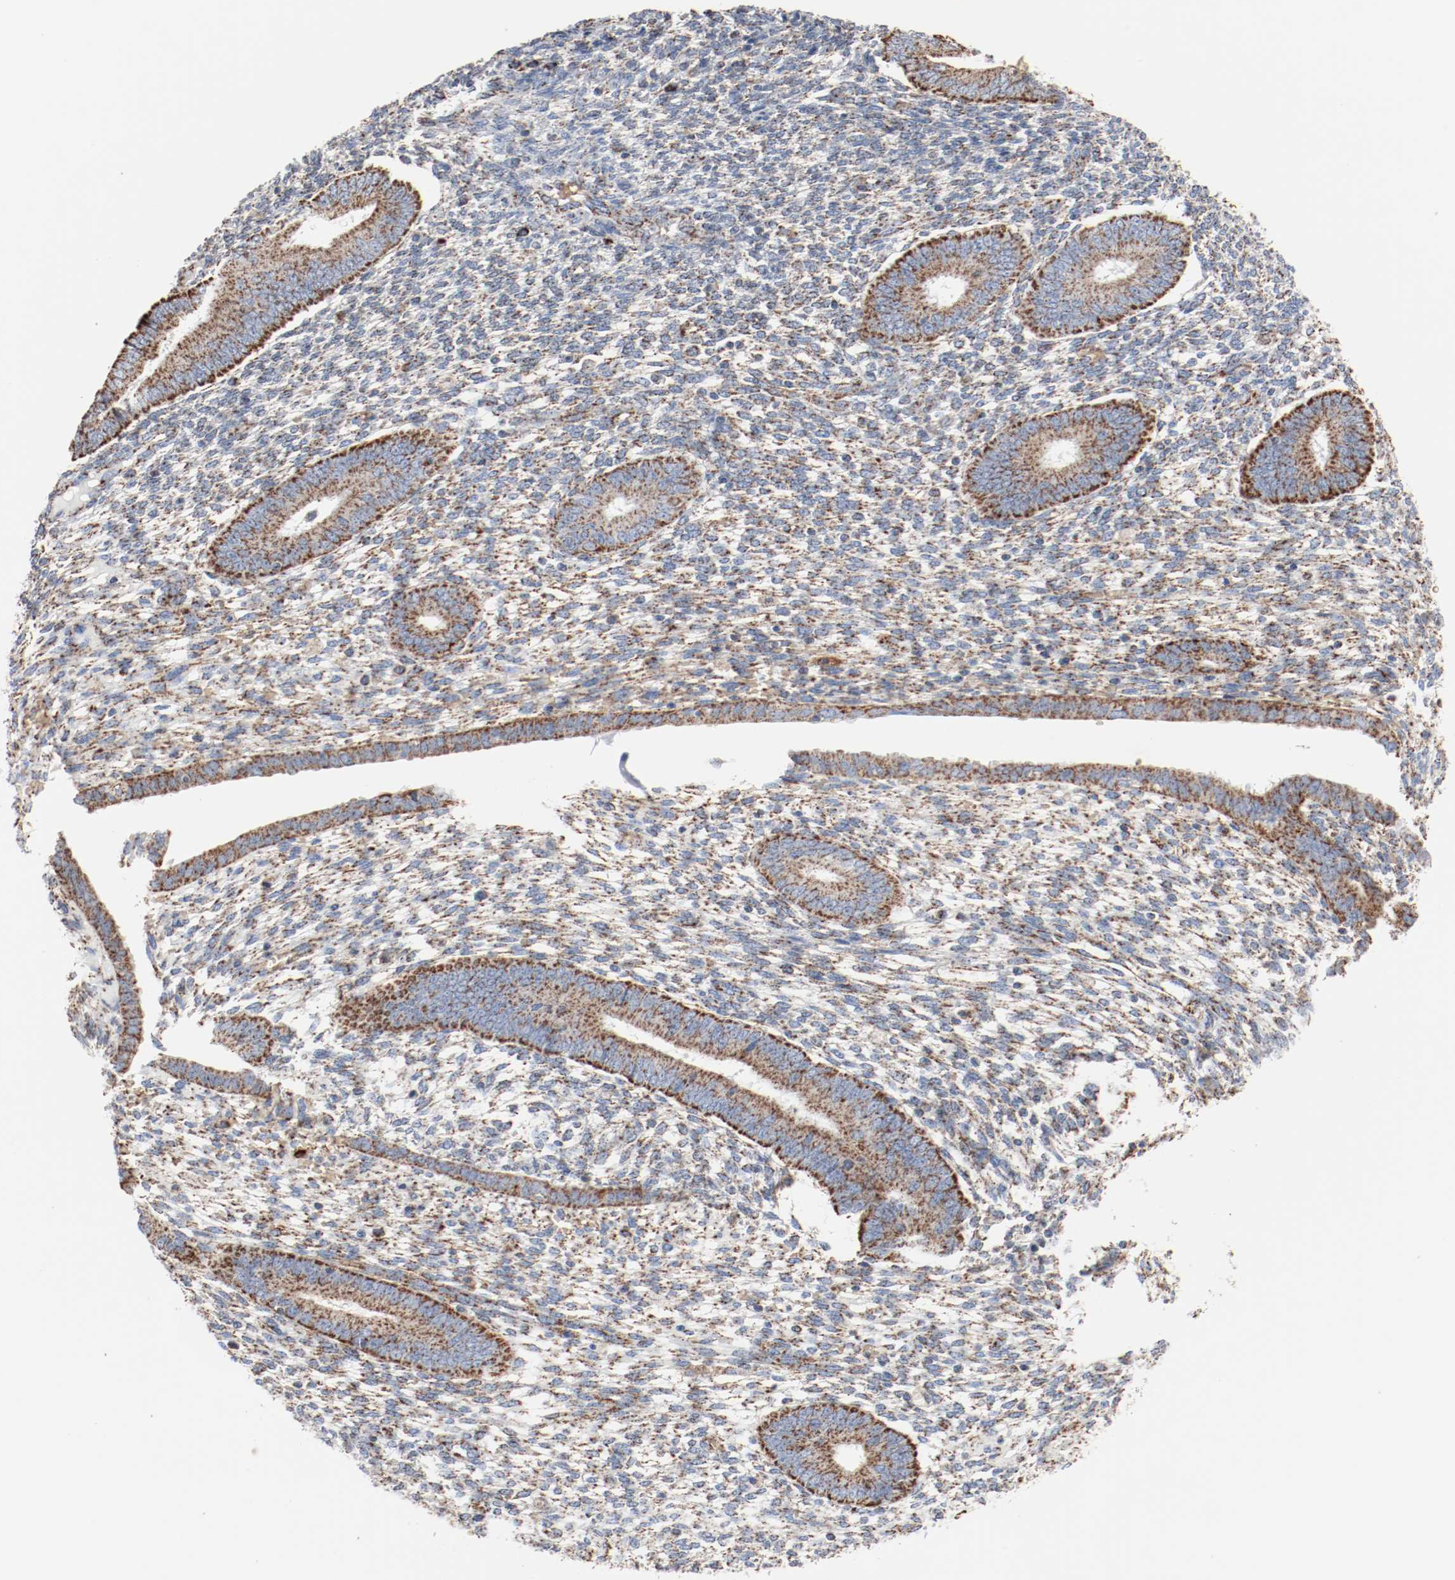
{"staining": {"intensity": "weak", "quantity": ">75%", "location": "cytoplasmic/membranous"}, "tissue": "endometrium", "cell_type": "Cells in endometrial stroma", "image_type": "normal", "snomed": [{"axis": "morphology", "description": "Normal tissue, NOS"}, {"axis": "topography", "description": "Endometrium"}], "caption": "High-power microscopy captured an immunohistochemistry (IHC) micrograph of unremarkable endometrium, revealing weak cytoplasmic/membranous staining in approximately >75% of cells in endometrial stroma. The protein of interest is shown in brown color, while the nuclei are stained blue.", "gene": "NDUFB8", "patient": {"sex": "female", "age": 42}}